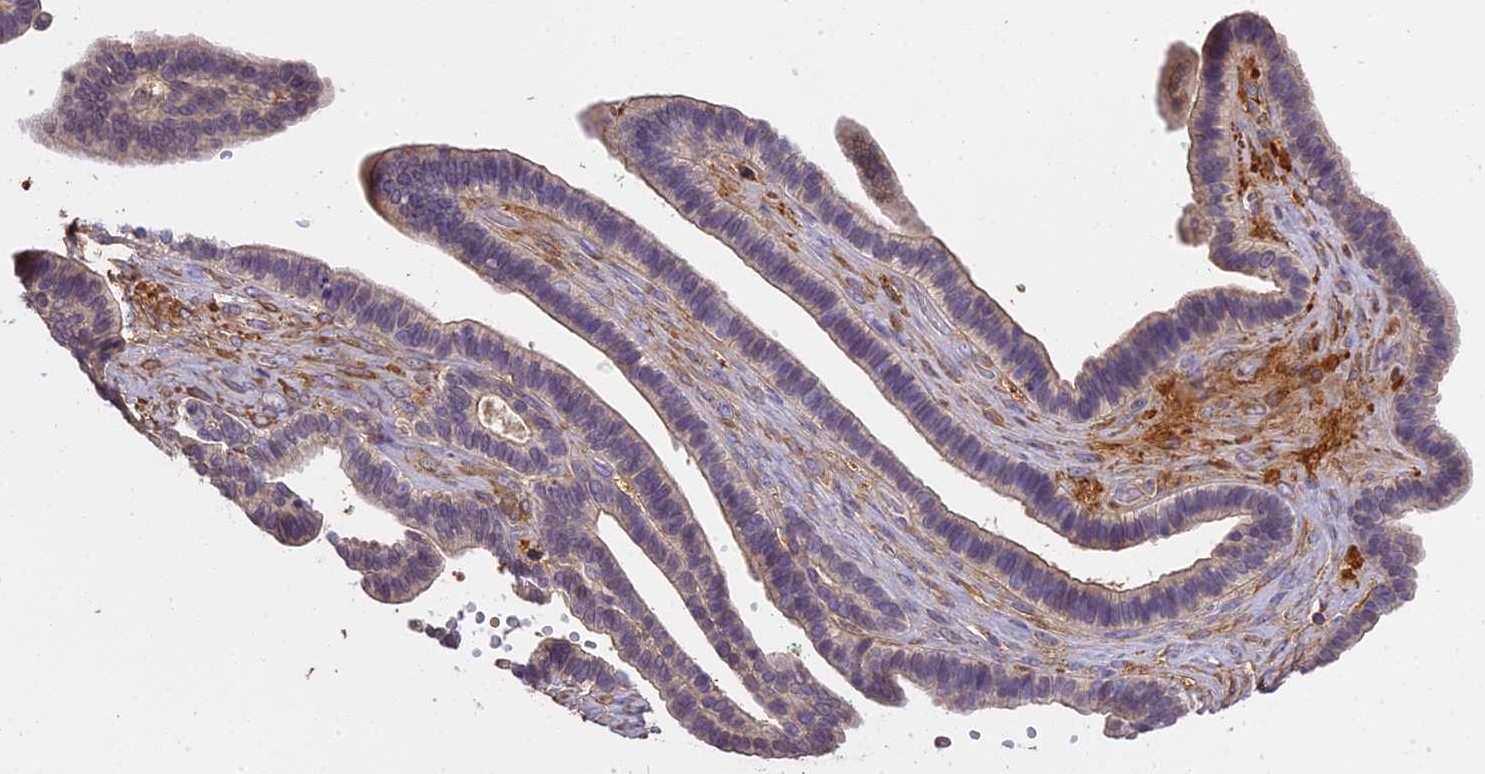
{"staining": {"intensity": "moderate", "quantity": "<25%", "location": "cytoplasmic/membranous"}, "tissue": "ovarian cancer", "cell_type": "Tumor cells", "image_type": "cancer", "snomed": [{"axis": "morphology", "description": "Cystadenocarcinoma, serous, NOS"}, {"axis": "topography", "description": "Ovary"}], "caption": "About <25% of tumor cells in human ovarian serous cystadenocarcinoma reveal moderate cytoplasmic/membranous protein expression as visualized by brown immunohistochemical staining.", "gene": "CFAP119", "patient": {"sex": "female", "age": 56}}